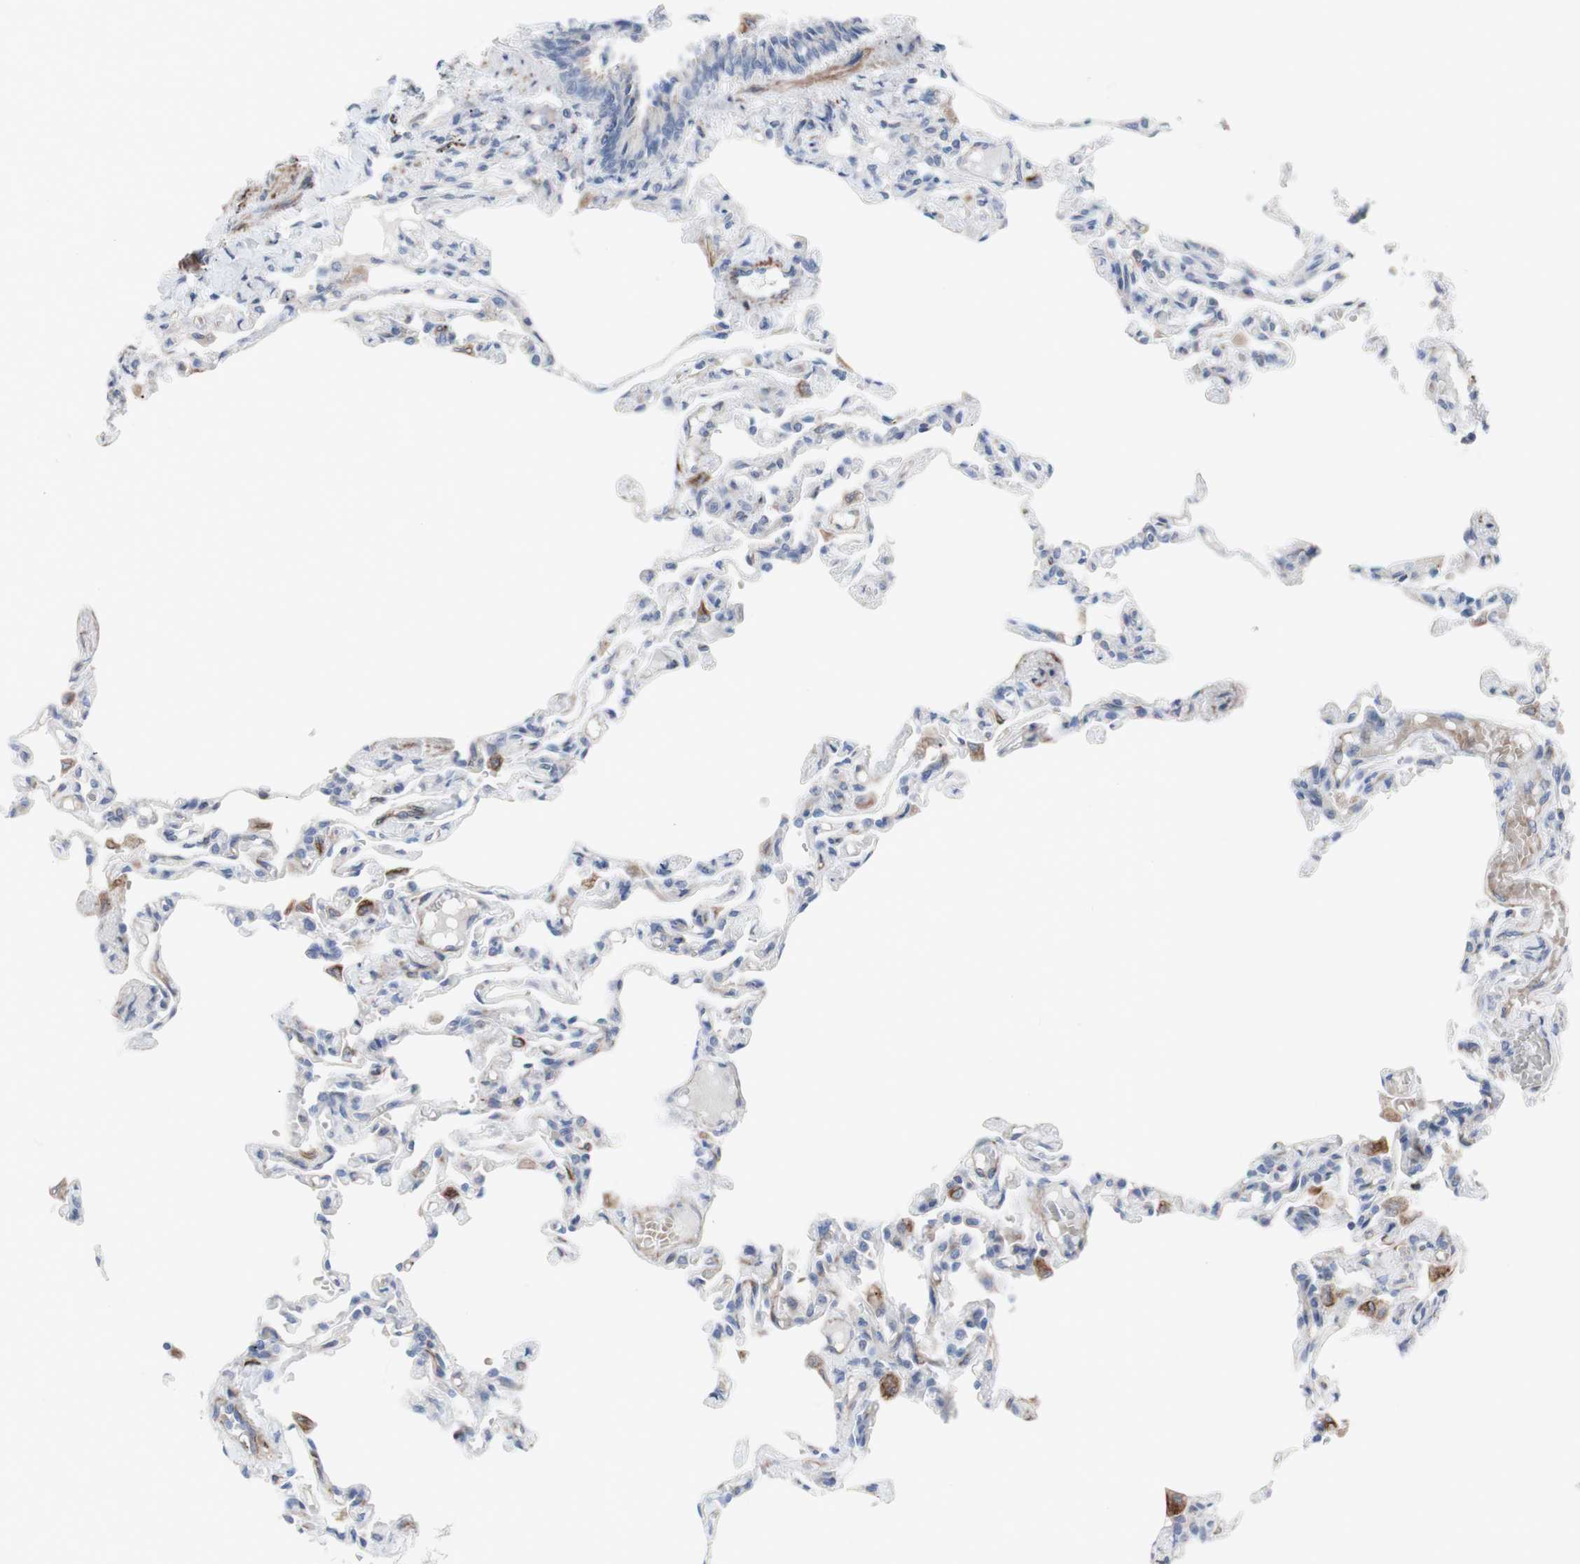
{"staining": {"intensity": "weak", "quantity": "<25%", "location": "cytoplasmic/membranous"}, "tissue": "lung", "cell_type": "Alveolar cells", "image_type": "normal", "snomed": [{"axis": "morphology", "description": "Normal tissue, NOS"}, {"axis": "topography", "description": "Lung"}], "caption": "Alveolar cells show no significant protein staining in normal lung. (DAB IHC with hematoxylin counter stain).", "gene": "AGPAT5", "patient": {"sex": "male", "age": 21}}